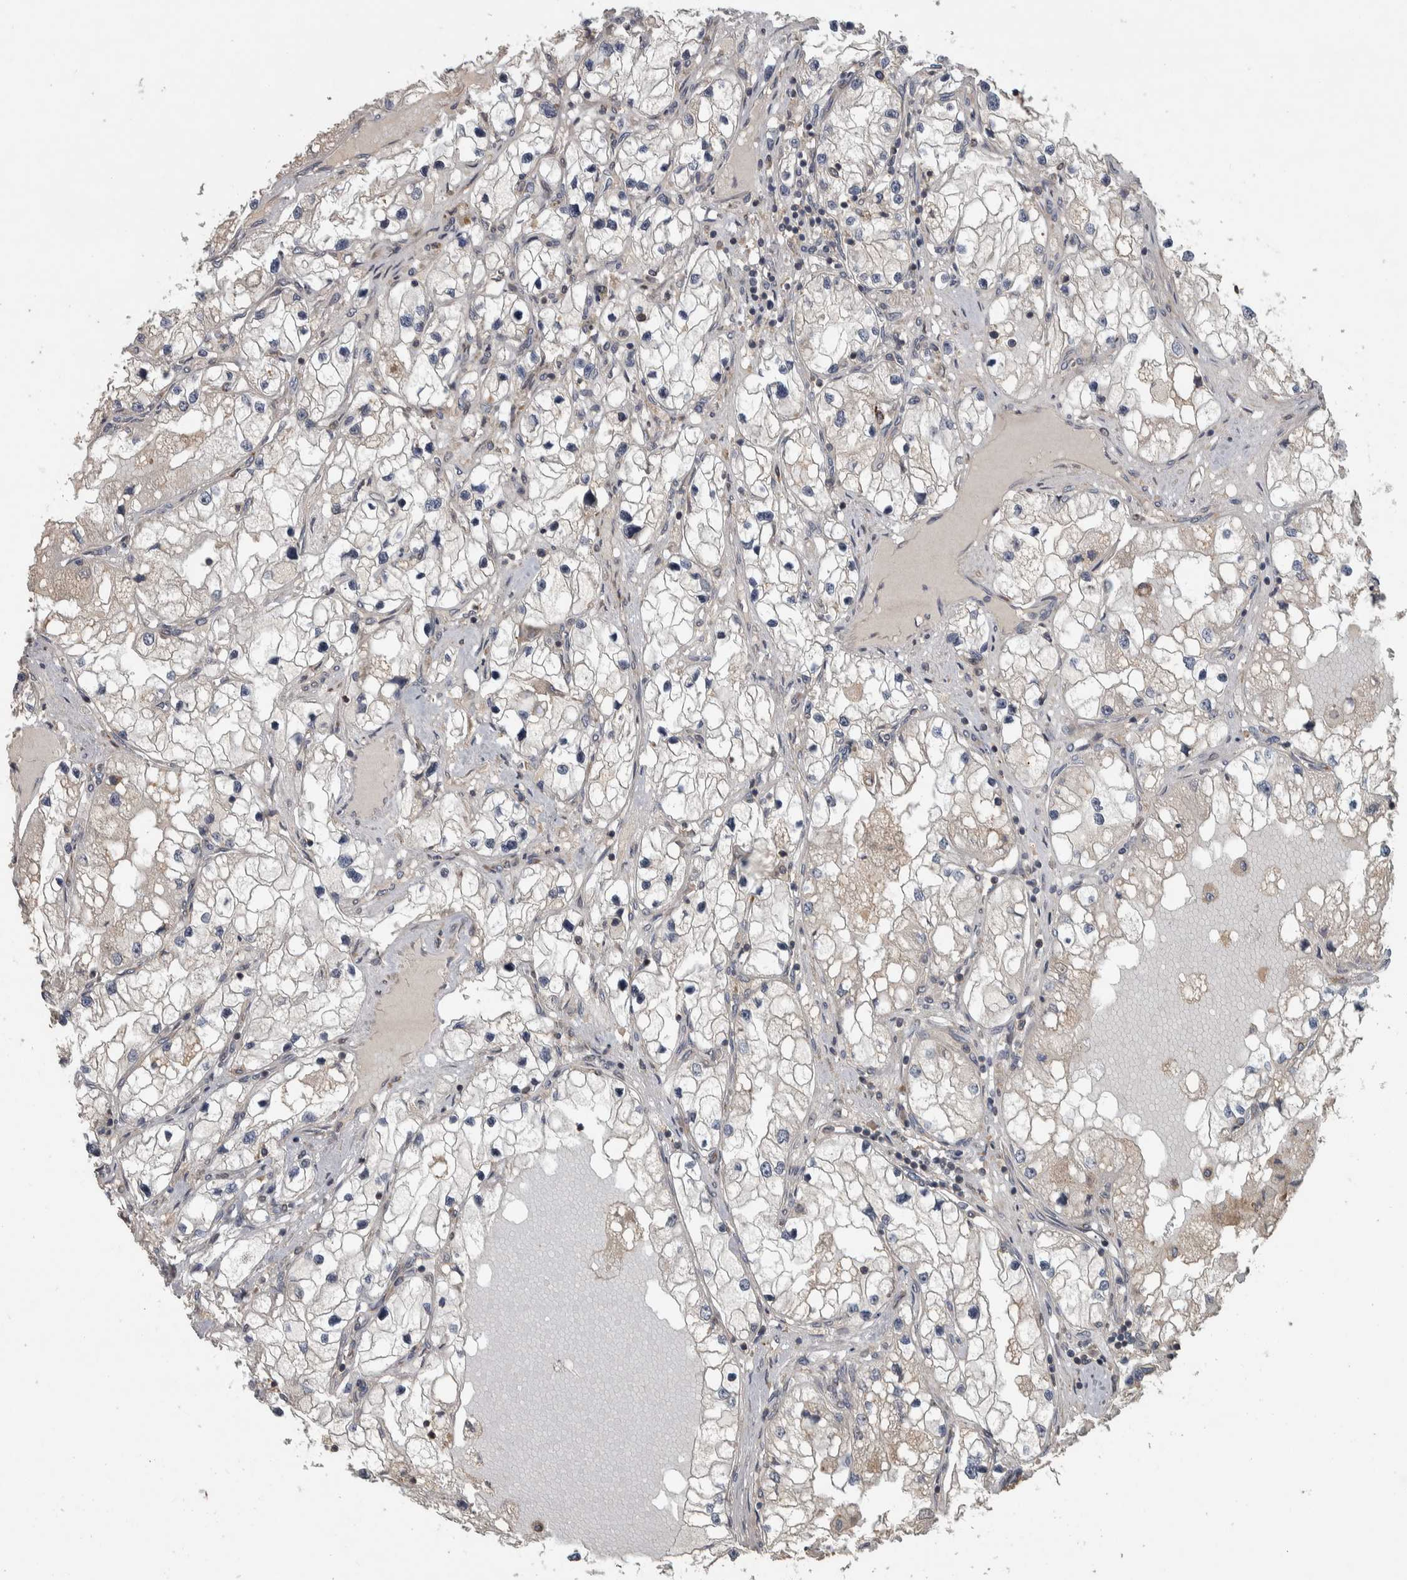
{"staining": {"intensity": "weak", "quantity": "<25%", "location": "cytoplasmic/membranous"}, "tissue": "renal cancer", "cell_type": "Tumor cells", "image_type": "cancer", "snomed": [{"axis": "morphology", "description": "Adenocarcinoma, NOS"}, {"axis": "topography", "description": "Kidney"}], "caption": "This is an IHC image of renal cancer. There is no expression in tumor cells.", "gene": "ERAL1", "patient": {"sex": "male", "age": 68}}